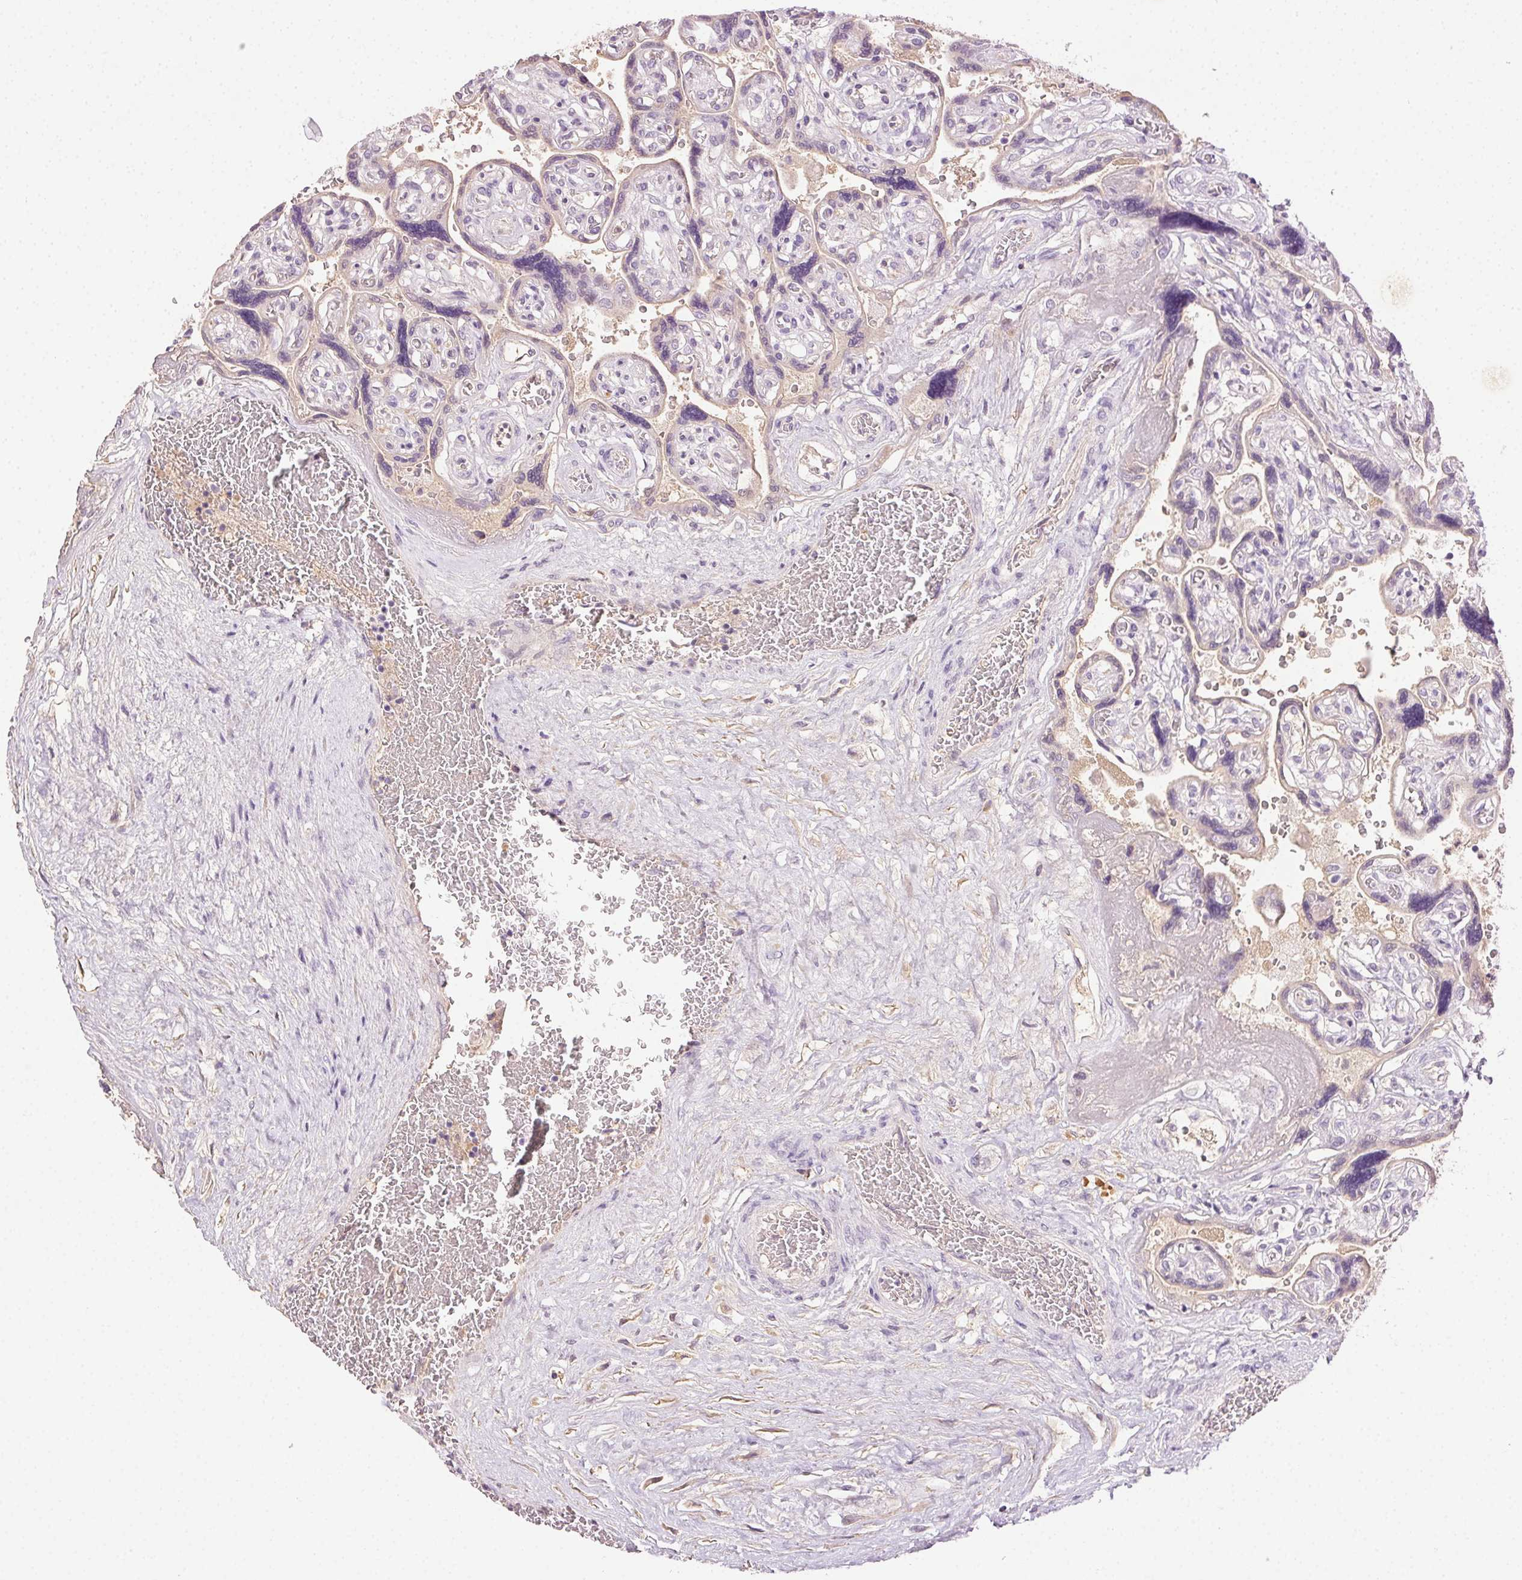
{"staining": {"intensity": "negative", "quantity": "none", "location": "none"}, "tissue": "placenta", "cell_type": "Decidual cells", "image_type": "normal", "snomed": [{"axis": "morphology", "description": "Normal tissue, NOS"}, {"axis": "topography", "description": "Placenta"}], "caption": "This image is of unremarkable placenta stained with immunohistochemistry (IHC) to label a protein in brown with the nuclei are counter-stained blue. There is no expression in decidual cells.", "gene": "BPIFB2", "patient": {"sex": "female", "age": 32}}